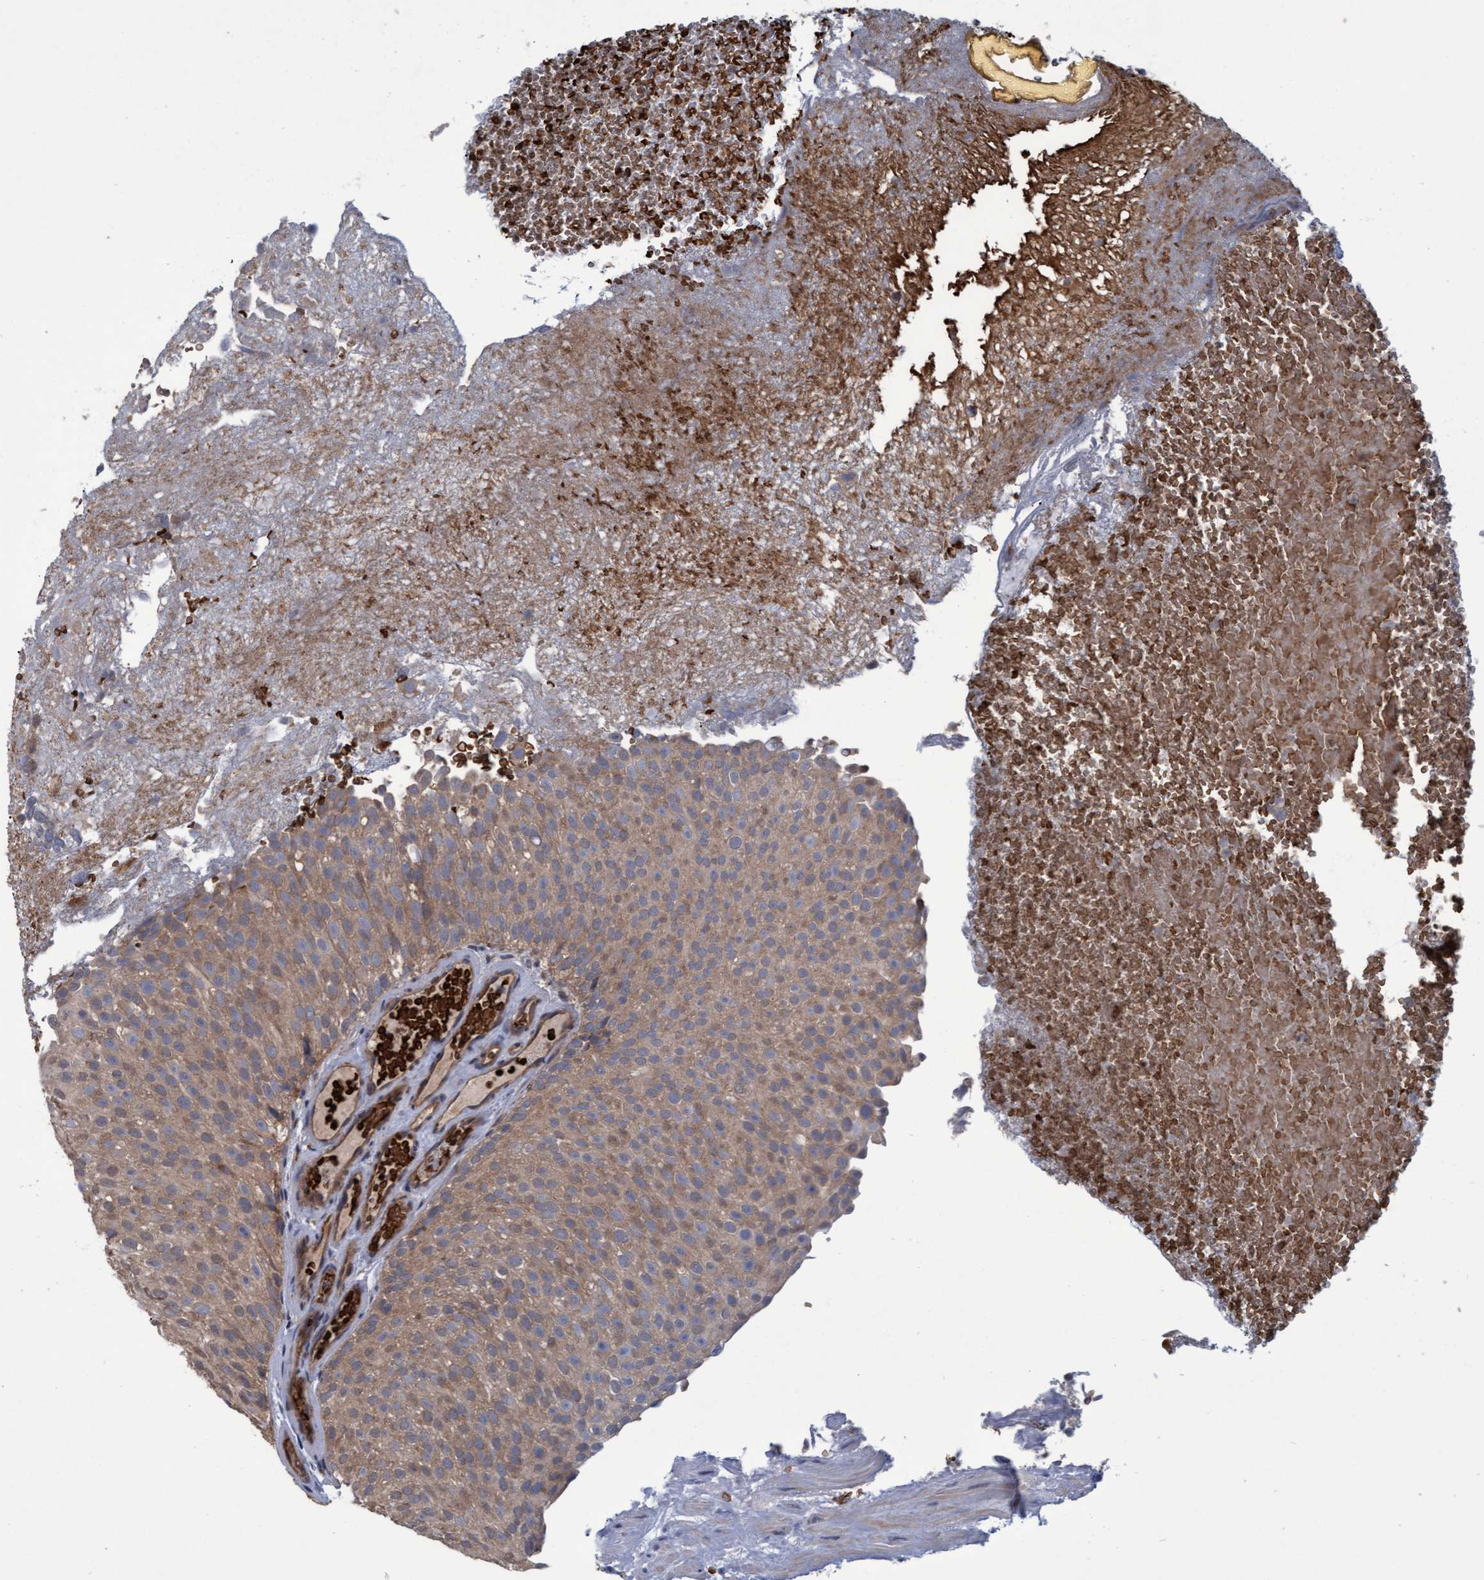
{"staining": {"intensity": "weak", "quantity": ">75%", "location": "cytoplasmic/membranous"}, "tissue": "urothelial cancer", "cell_type": "Tumor cells", "image_type": "cancer", "snomed": [{"axis": "morphology", "description": "Urothelial carcinoma, Low grade"}, {"axis": "topography", "description": "Urinary bladder"}], "caption": "Protein staining of urothelial cancer tissue demonstrates weak cytoplasmic/membranous staining in approximately >75% of tumor cells. (Brightfield microscopy of DAB IHC at high magnification).", "gene": "NAA15", "patient": {"sex": "male", "age": 78}}